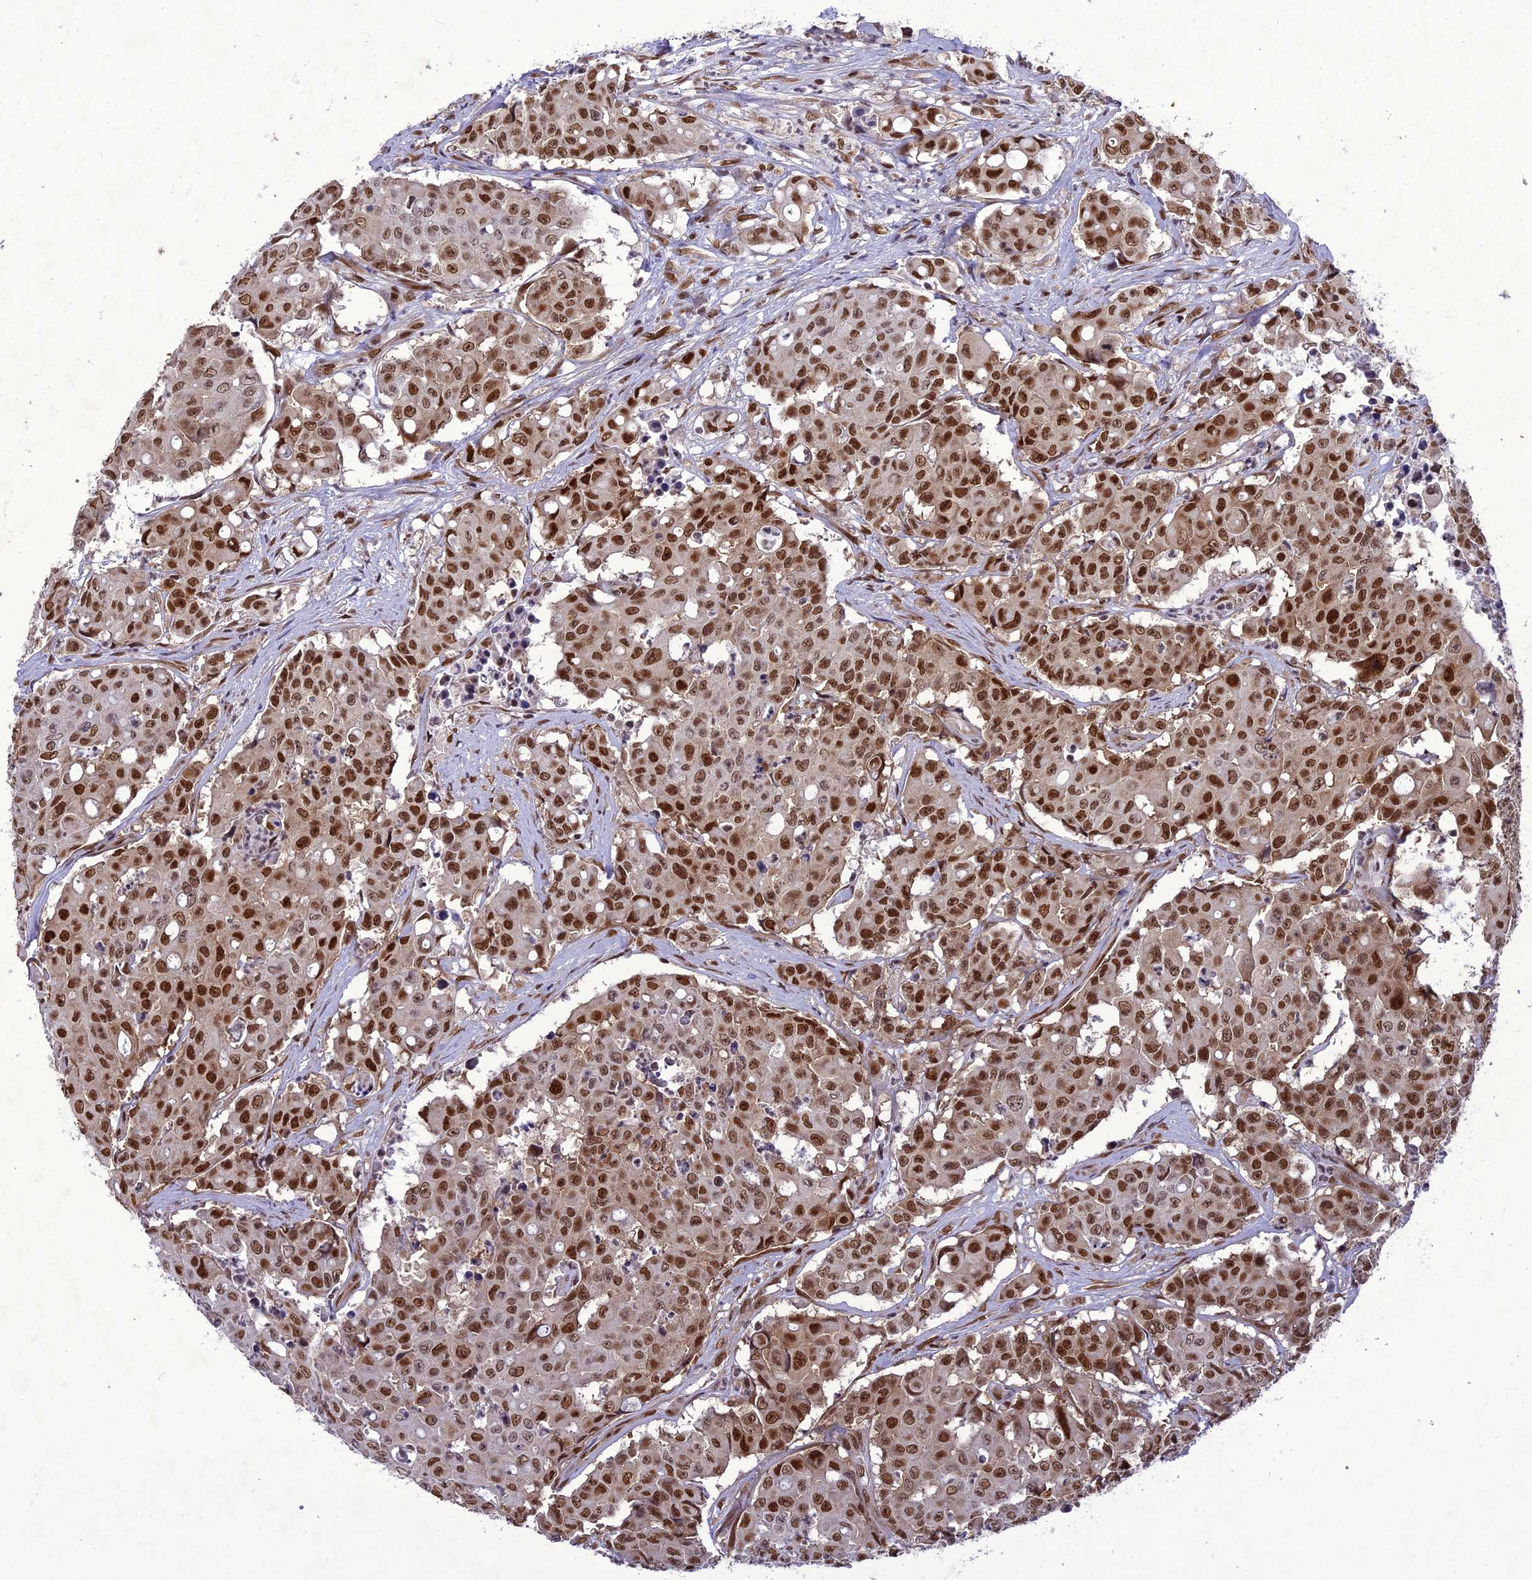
{"staining": {"intensity": "strong", "quantity": ">75%", "location": "nuclear"}, "tissue": "colorectal cancer", "cell_type": "Tumor cells", "image_type": "cancer", "snomed": [{"axis": "morphology", "description": "Adenocarcinoma, NOS"}, {"axis": "topography", "description": "Colon"}], "caption": "Strong nuclear positivity is seen in approximately >75% of tumor cells in colorectal cancer (adenocarcinoma).", "gene": "DDX1", "patient": {"sex": "male", "age": 51}}